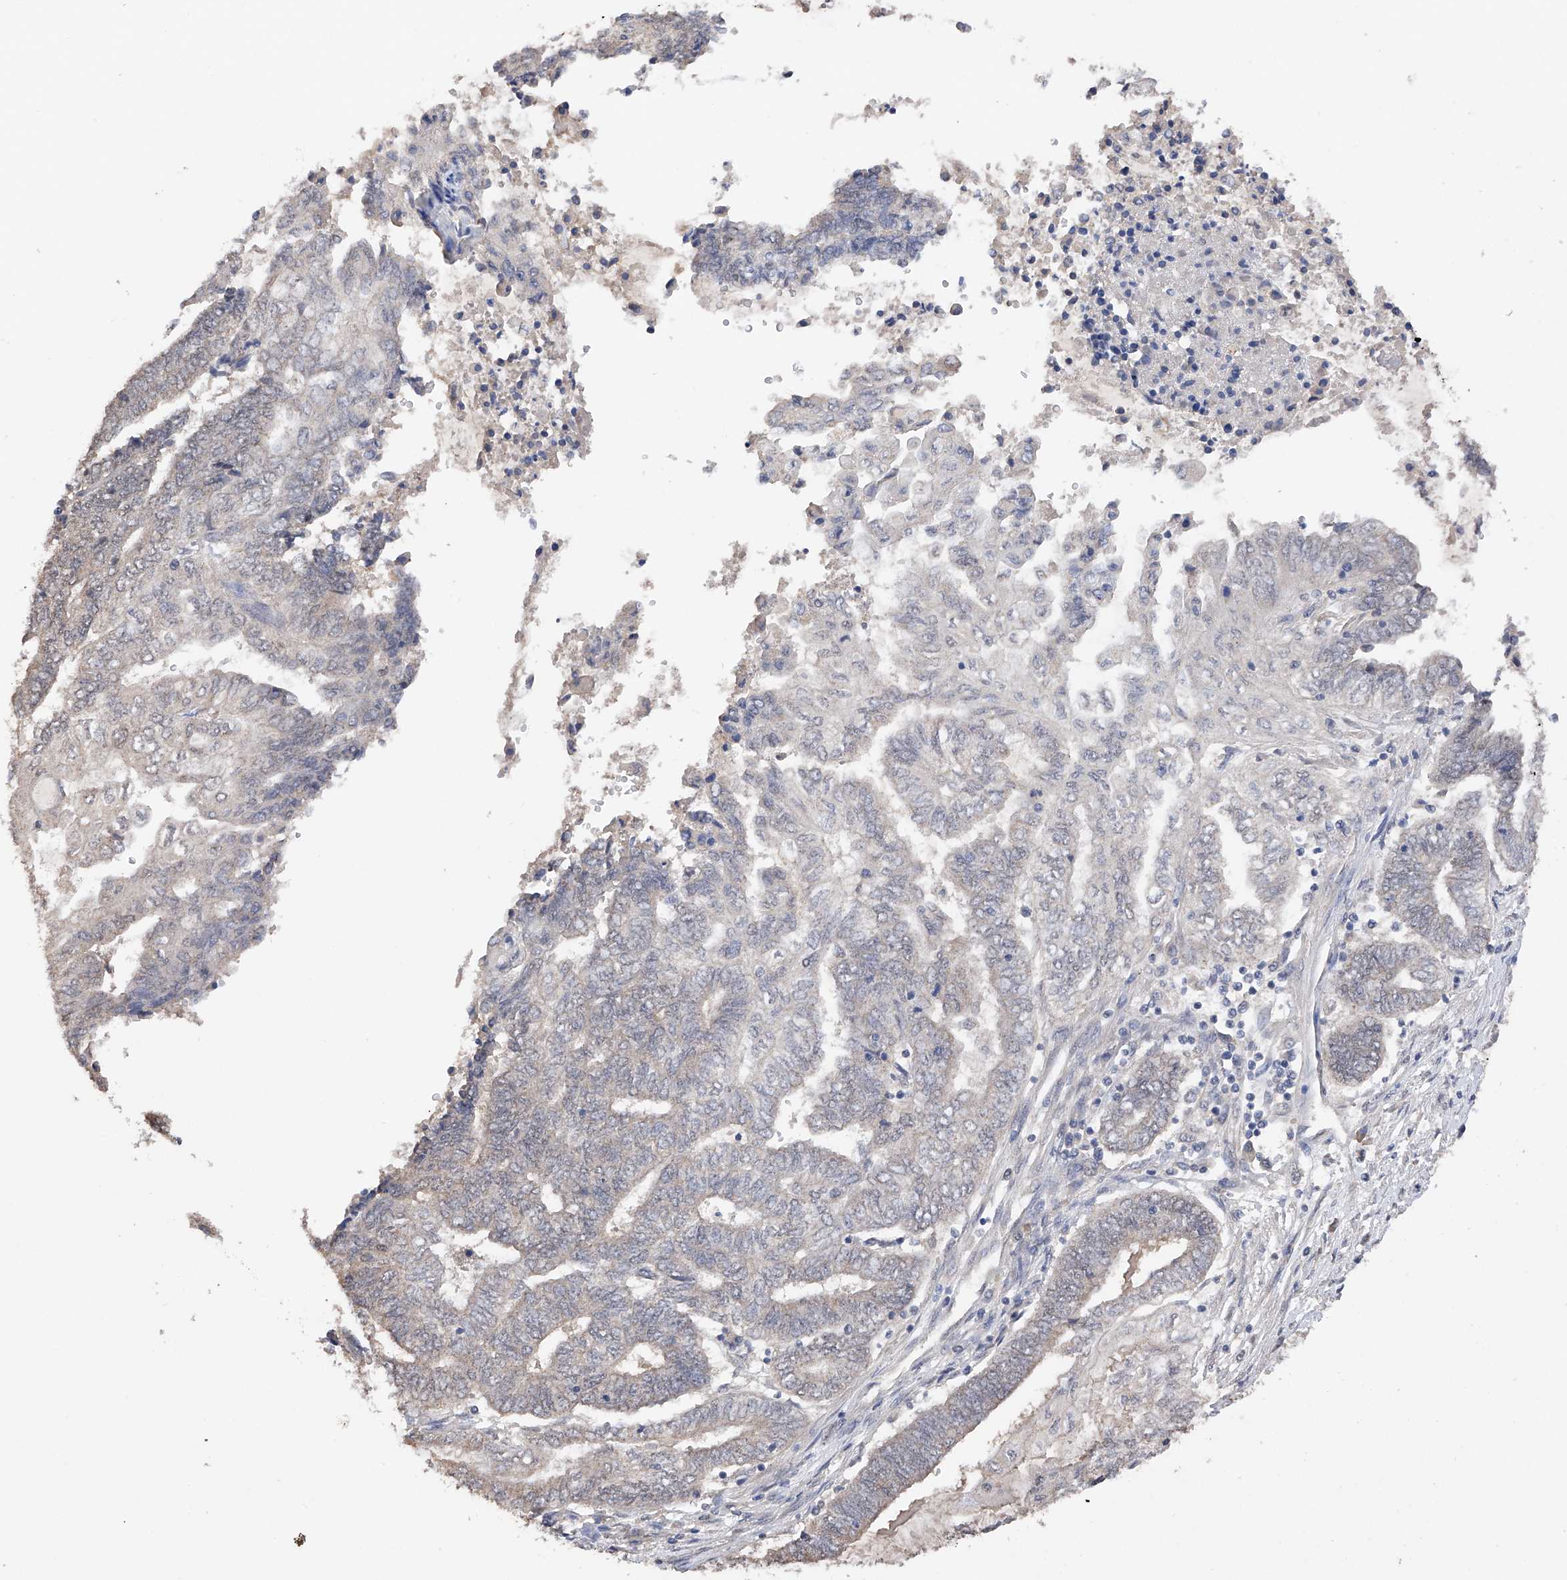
{"staining": {"intensity": "negative", "quantity": "none", "location": "none"}, "tissue": "endometrial cancer", "cell_type": "Tumor cells", "image_type": "cancer", "snomed": [{"axis": "morphology", "description": "Adenocarcinoma, NOS"}, {"axis": "topography", "description": "Uterus"}, {"axis": "topography", "description": "Endometrium"}], "caption": "Human adenocarcinoma (endometrial) stained for a protein using IHC exhibits no expression in tumor cells.", "gene": "DMAP1", "patient": {"sex": "female", "age": 70}}